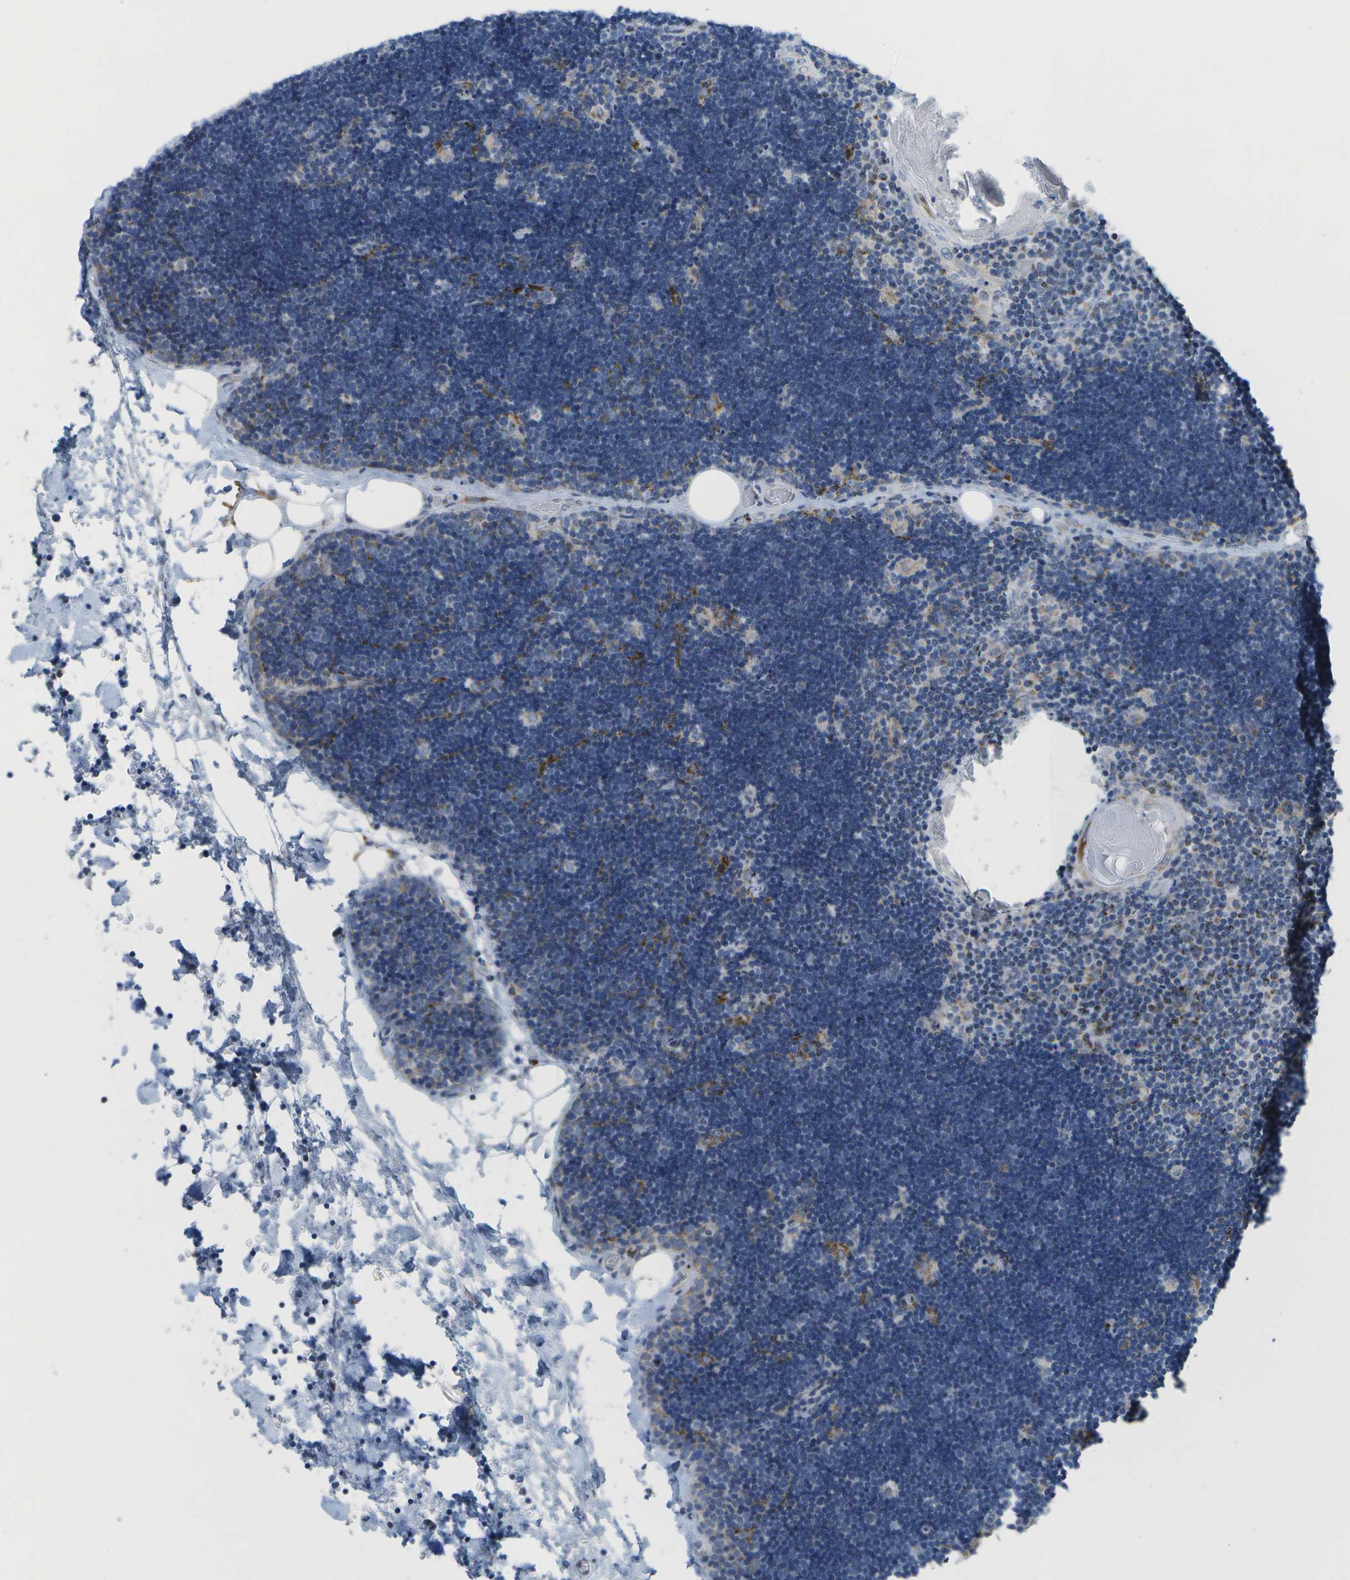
{"staining": {"intensity": "moderate", "quantity": "<25%", "location": "cytoplasmic/membranous"}, "tissue": "lymph node", "cell_type": "Germinal center cells", "image_type": "normal", "snomed": [{"axis": "morphology", "description": "Normal tissue, NOS"}, {"axis": "topography", "description": "Lymph node"}], "caption": "About <25% of germinal center cells in unremarkable lymph node show moderate cytoplasmic/membranous protein staining as visualized by brown immunohistochemical staining.", "gene": "TMEM223", "patient": {"sex": "male", "age": 33}}